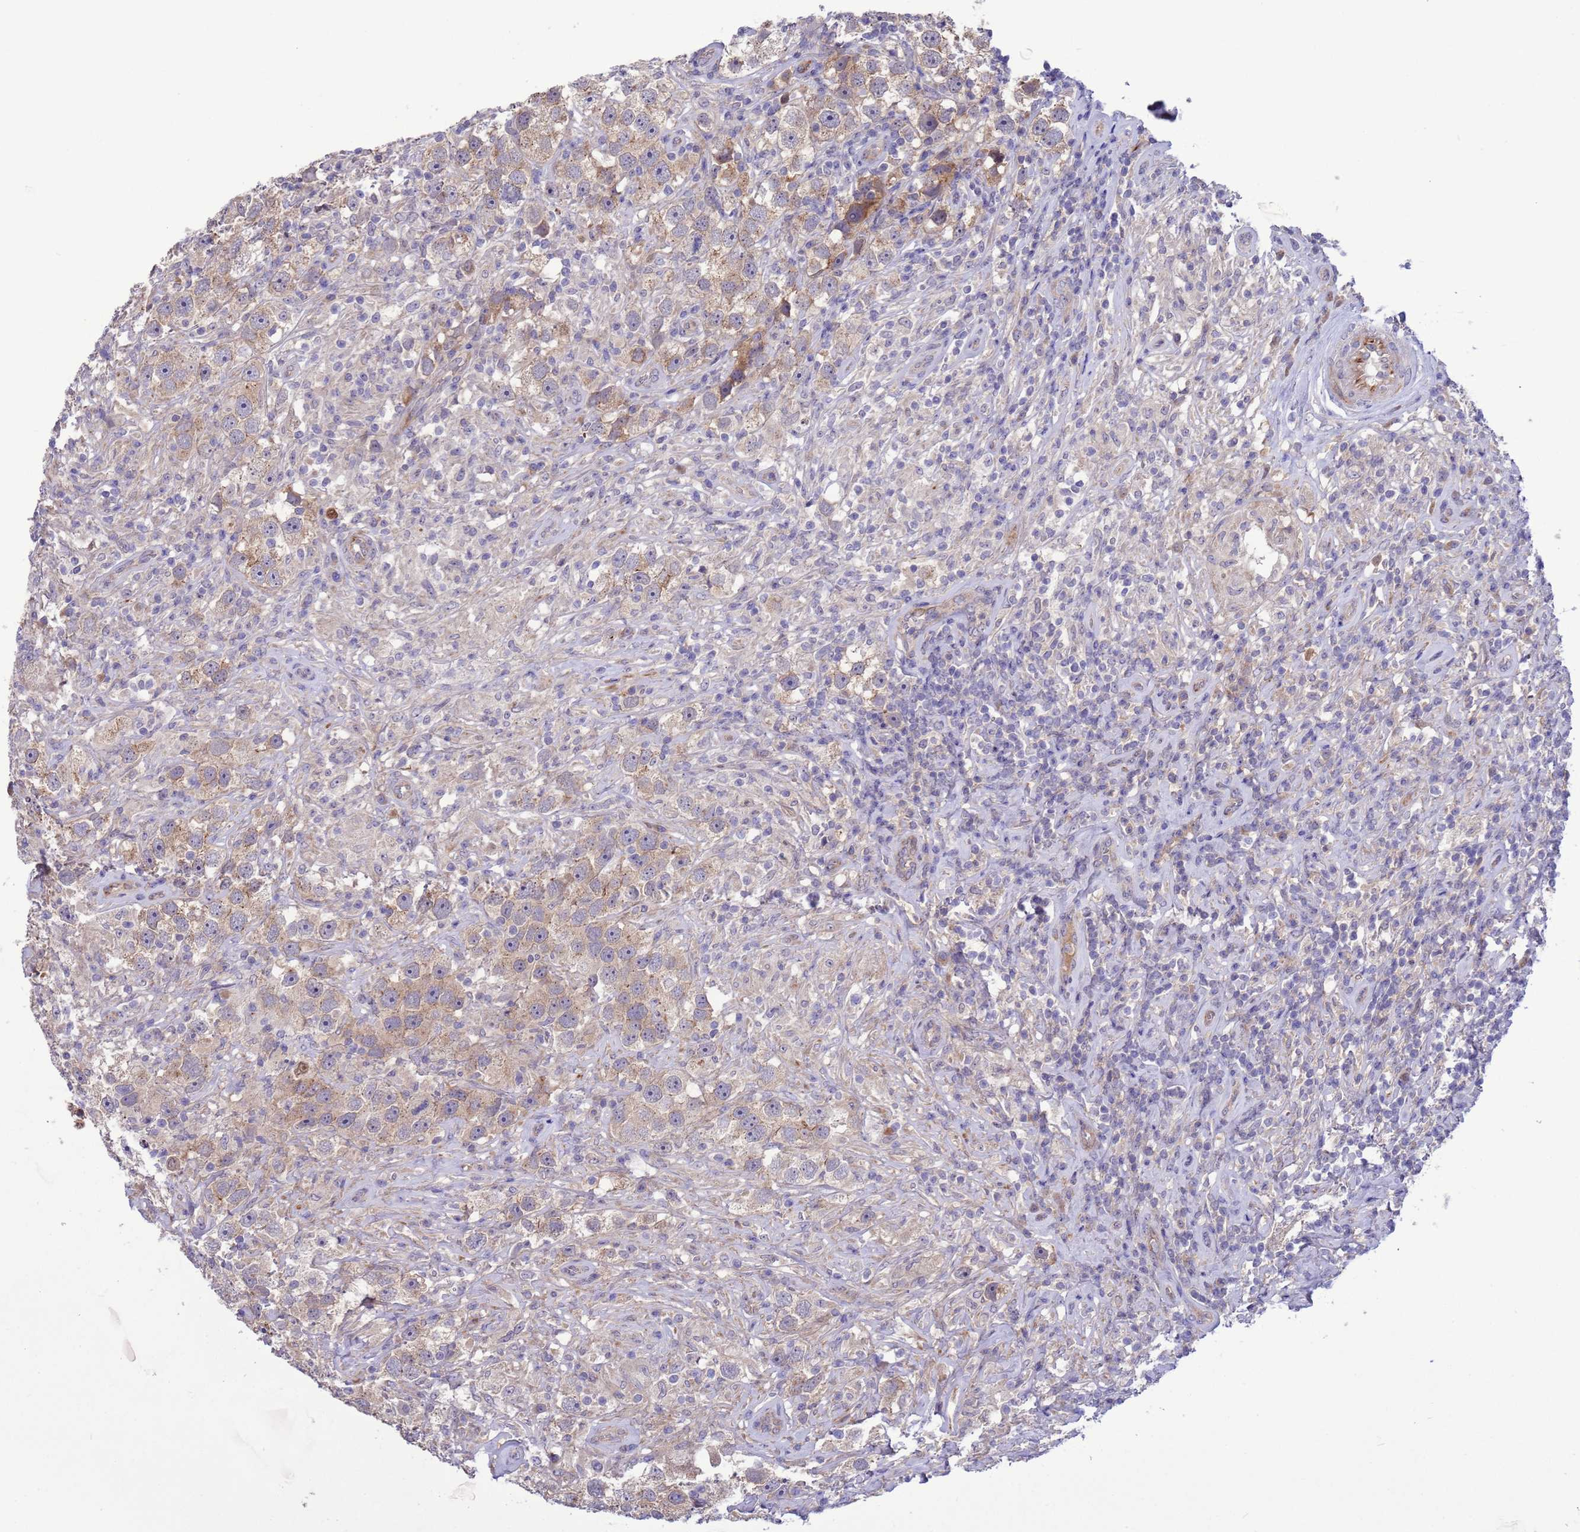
{"staining": {"intensity": "weak", "quantity": "25%-75%", "location": "cytoplasmic/membranous"}, "tissue": "testis cancer", "cell_type": "Tumor cells", "image_type": "cancer", "snomed": [{"axis": "morphology", "description": "Seminoma, NOS"}, {"axis": "topography", "description": "Testis"}], "caption": "Protein expression analysis of testis cancer (seminoma) demonstrates weak cytoplasmic/membranous positivity in about 25%-75% of tumor cells.", "gene": "GJA10", "patient": {"sex": "male", "age": 49}}